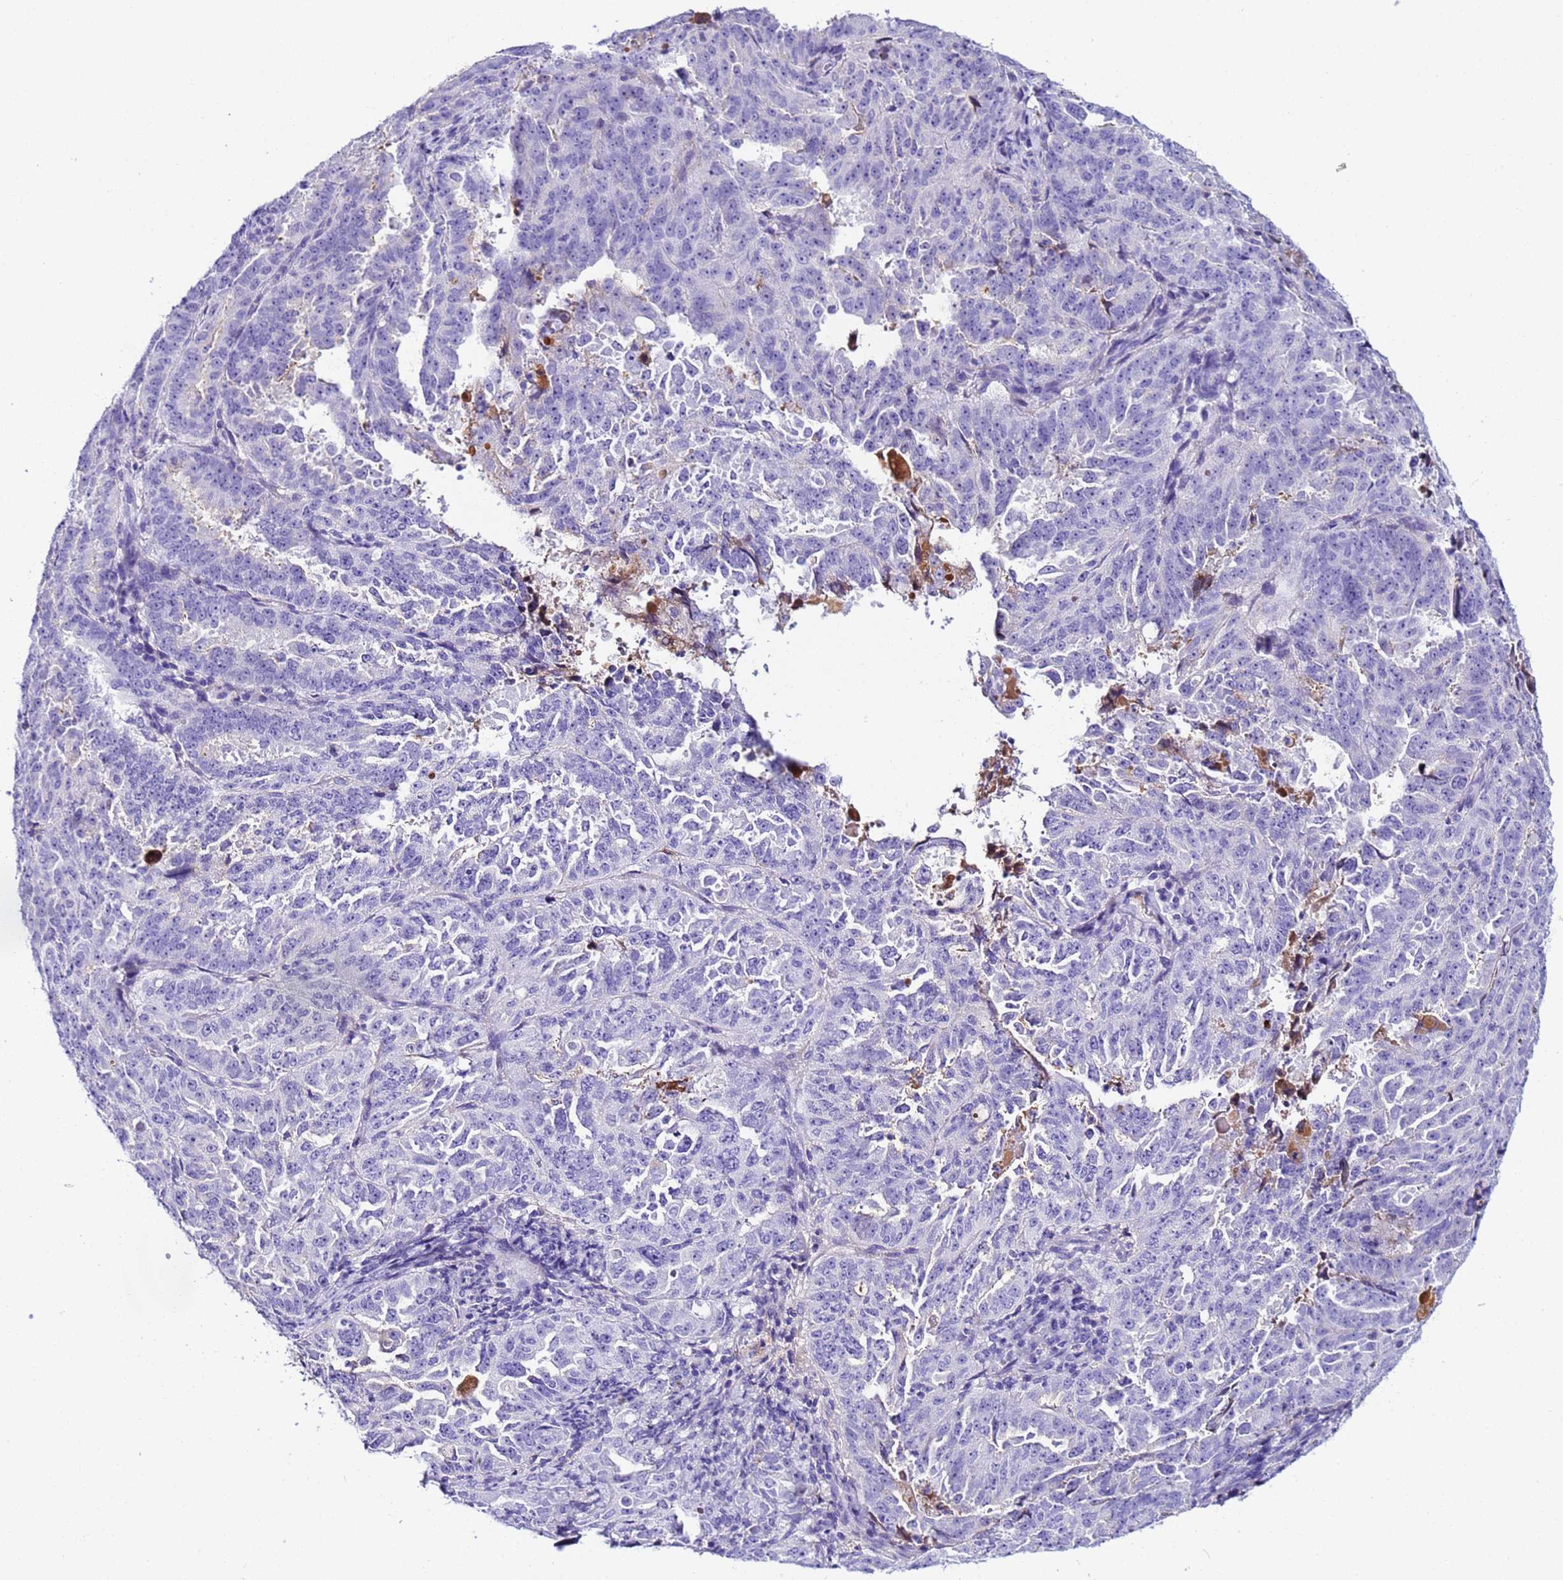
{"staining": {"intensity": "negative", "quantity": "none", "location": "none"}, "tissue": "endometrial cancer", "cell_type": "Tumor cells", "image_type": "cancer", "snomed": [{"axis": "morphology", "description": "Adenocarcinoma, NOS"}, {"axis": "topography", "description": "Endometrium"}], "caption": "This is an IHC histopathology image of adenocarcinoma (endometrial). There is no expression in tumor cells.", "gene": "CFHR2", "patient": {"sex": "female", "age": 65}}